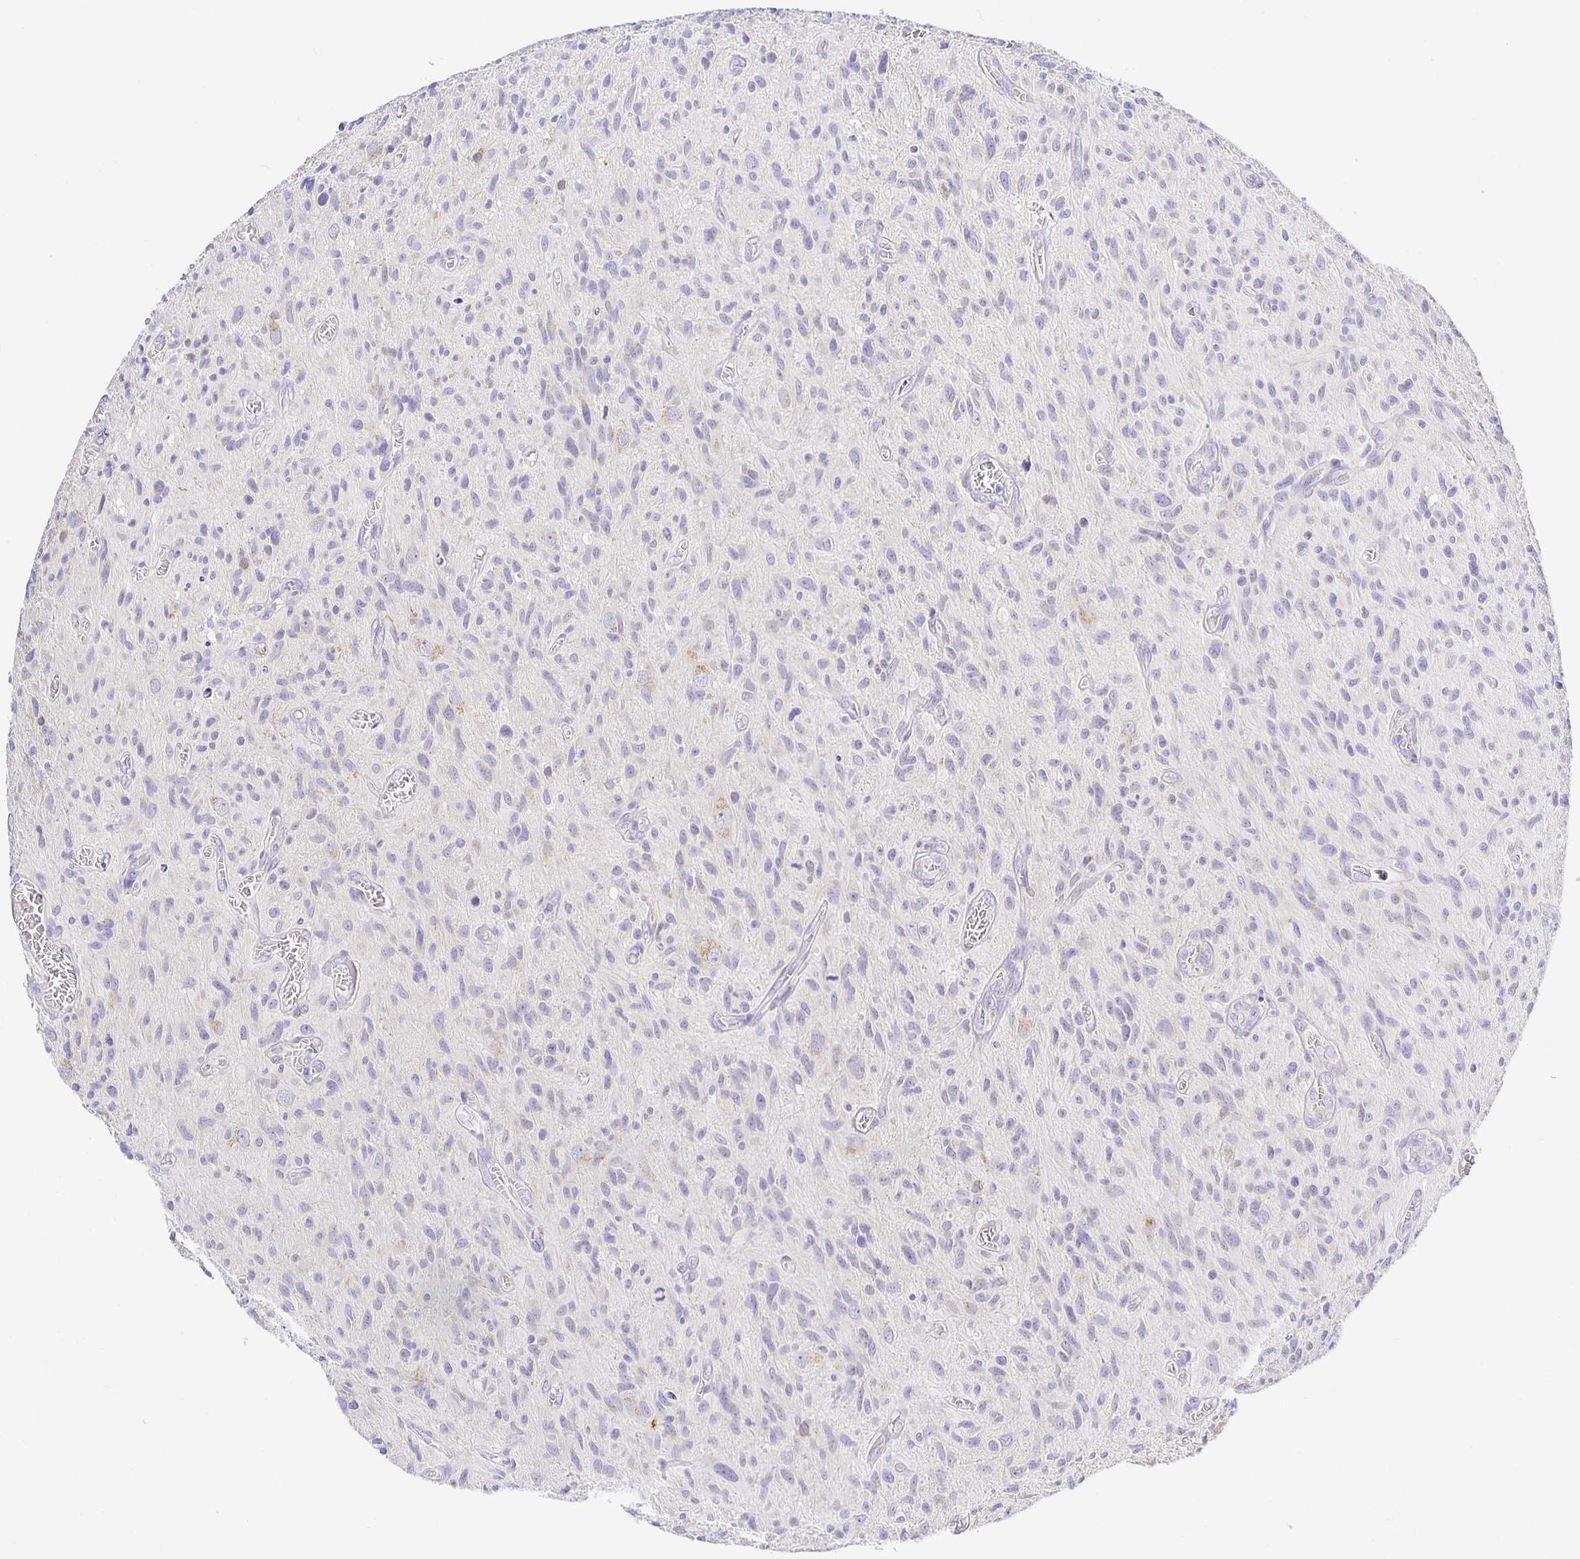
{"staining": {"intensity": "negative", "quantity": "none", "location": "none"}, "tissue": "glioma", "cell_type": "Tumor cells", "image_type": "cancer", "snomed": [{"axis": "morphology", "description": "Glioma, malignant, High grade"}, {"axis": "topography", "description": "Brain"}], "caption": "Photomicrograph shows no protein expression in tumor cells of glioma tissue.", "gene": "OPALIN", "patient": {"sex": "male", "age": 75}}